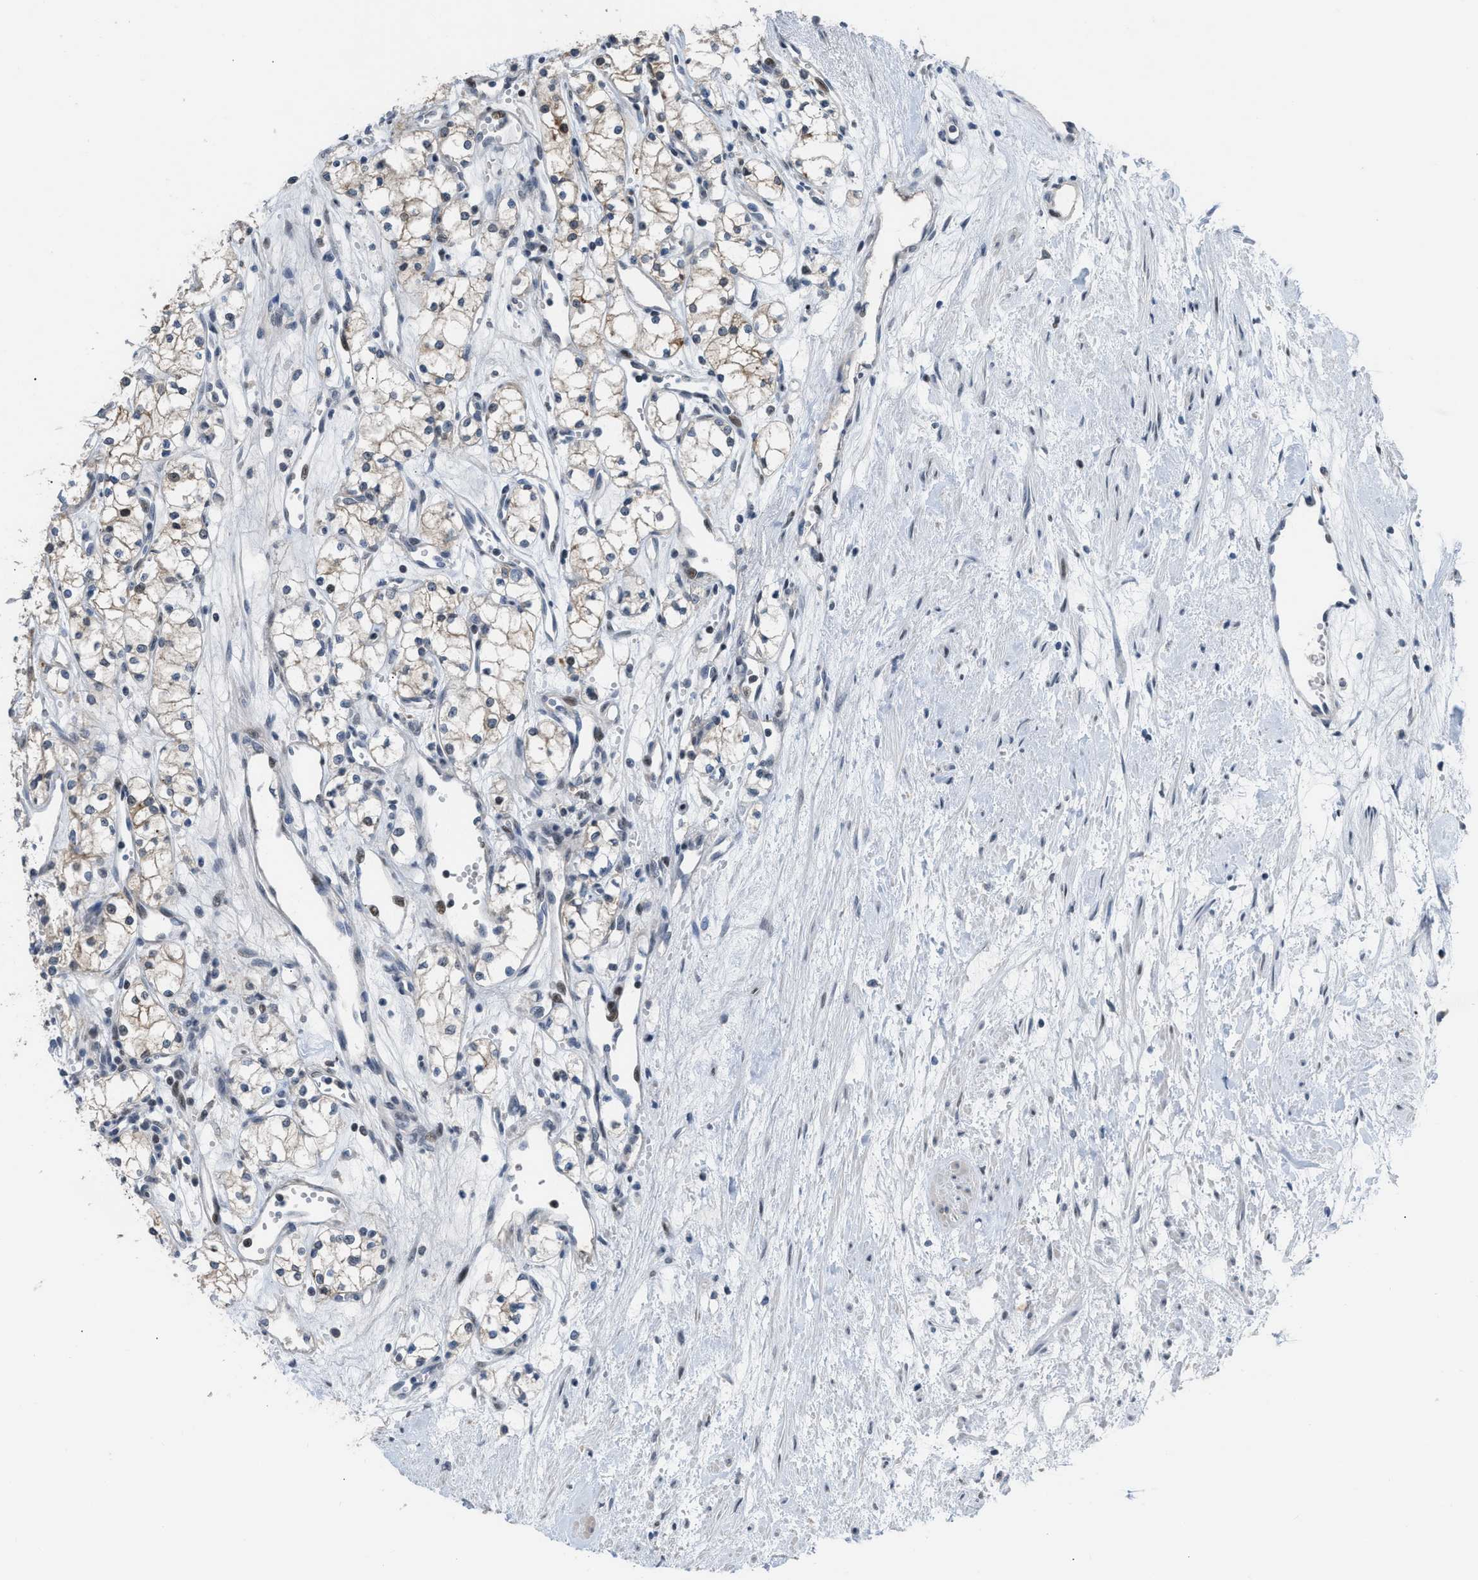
{"staining": {"intensity": "weak", "quantity": ">75%", "location": "cytoplasmic/membranous"}, "tissue": "renal cancer", "cell_type": "Tumor cells", "image_type": "cancer", "snomed": [{"axis": "morphology", "description": "Adenocarcinoma, NOS"}, {"axis": "topography", "description": "Kidney"}], "caption": "Renal cancer stained with a brown dye reveals weak cytoplasmic/membranous positive expression in about >75% of tumor cells.", "gene": "SETDB1", "patient": {"sex": "male", "age": 59}}